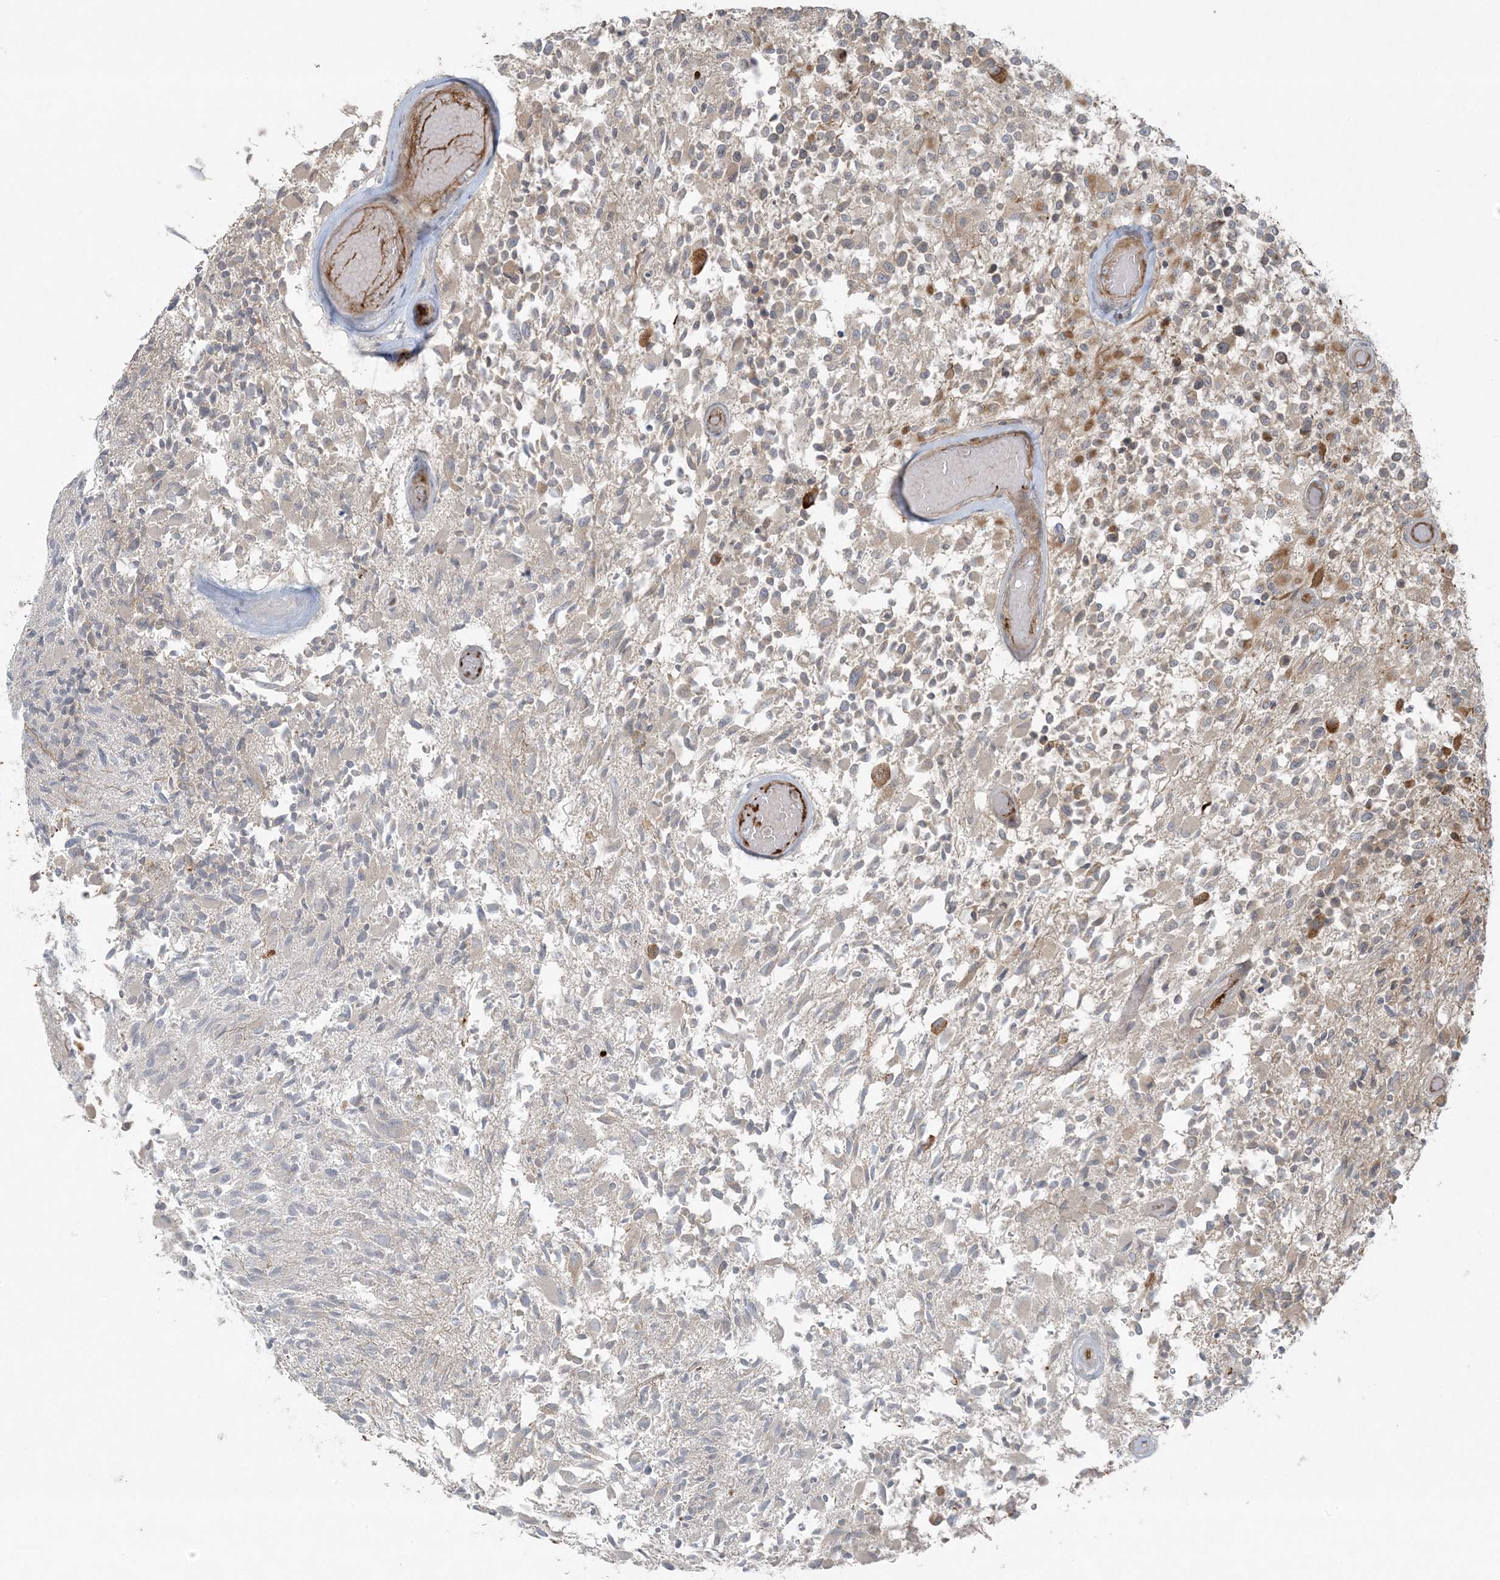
{"staining": {"intensity": "moderate", "quantity": ">75%", "location": "cytoplasmic/membranous"}, "tissue": "glioma", "cell_type": "Tumor cells", "image_type": "cancer", "snomed": [{"axis": "morphology", "description": "Glioma, malignant, High grade"}, {"axis": "morphology", "description": "Glioblastoma, NOS"}, {"axis": "topography", "description": "Brain"}], "caption": "The immunohistochemical stain highlights moderate cytoplasmic/membranous staining in tumor cells of malignant high-grade glioma tissue.", "gene": "ZNF263", "patient": {"sex": "male", "age": 60}}